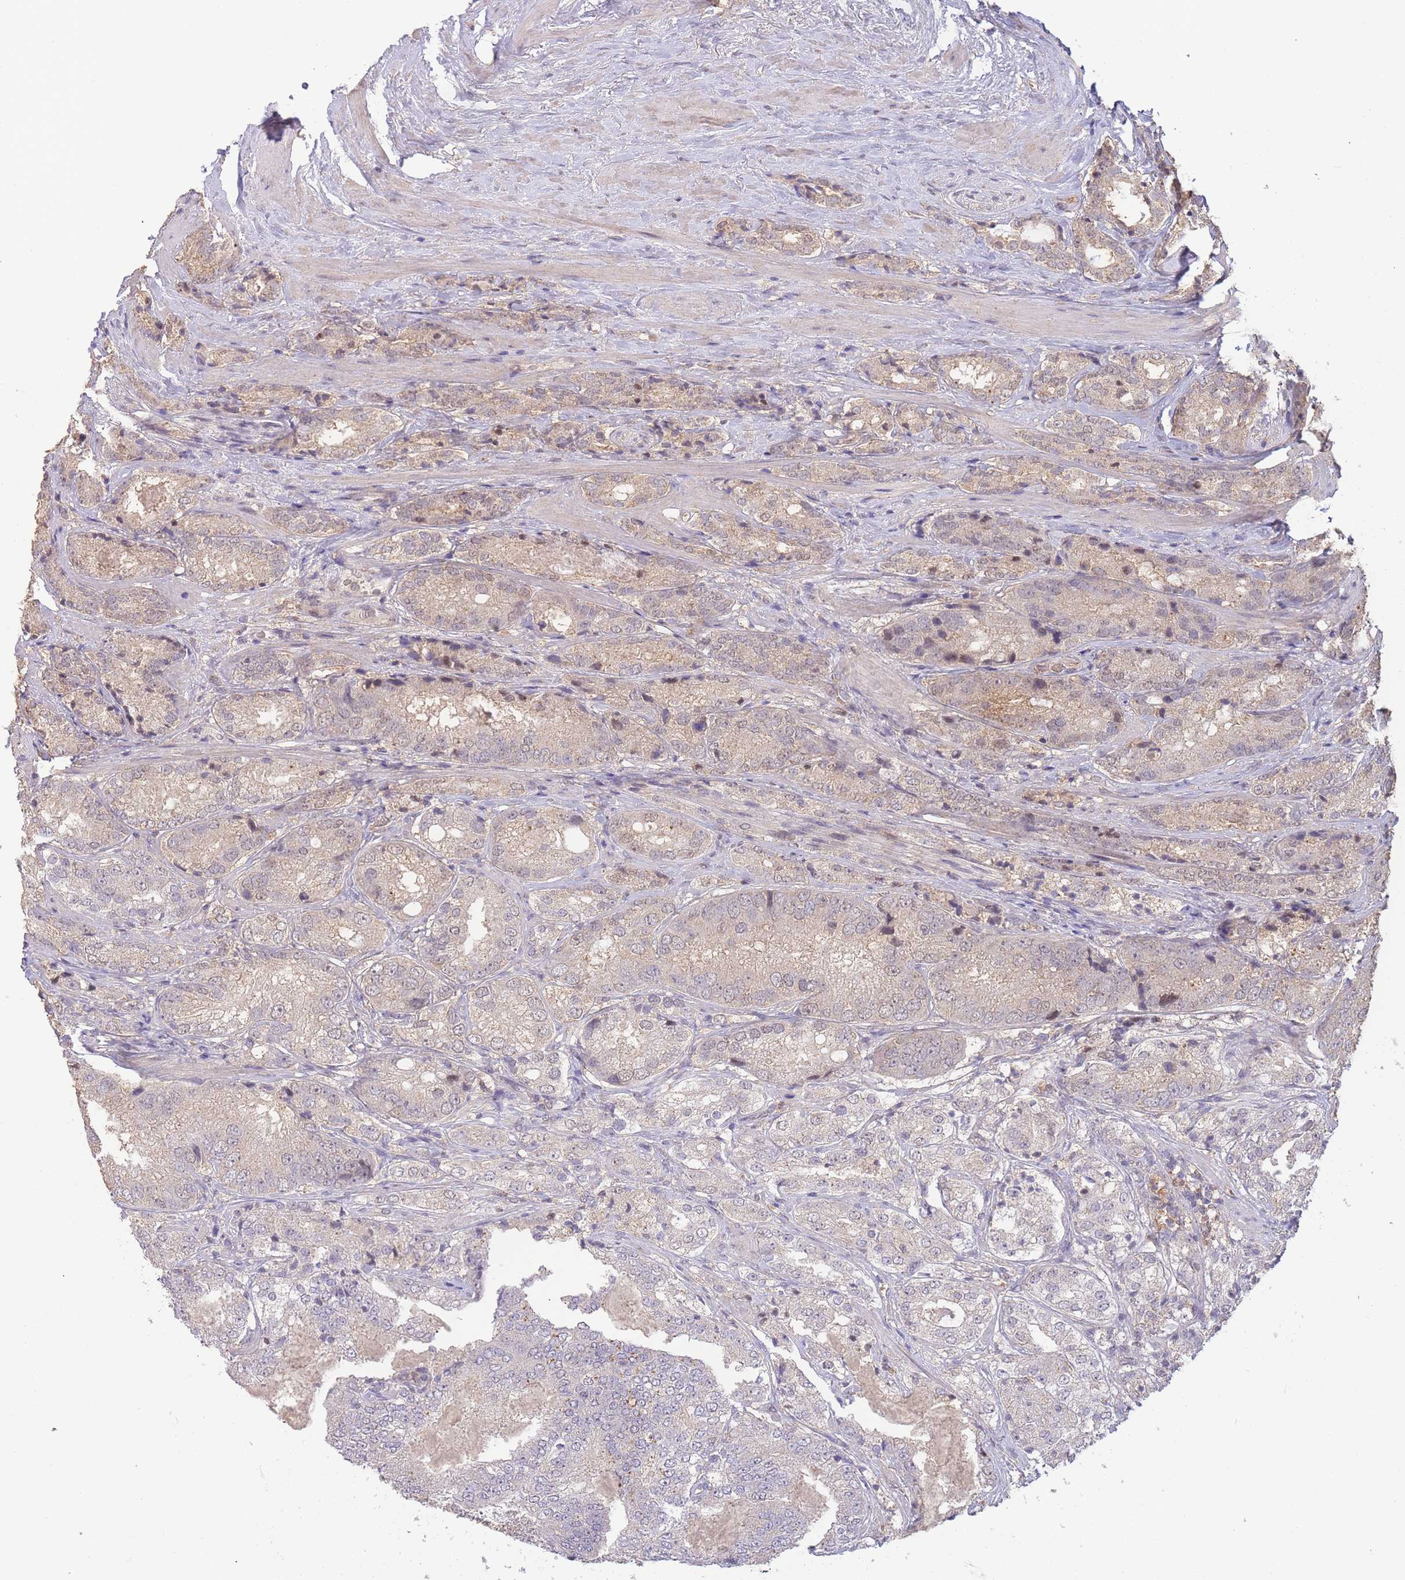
{"staining": {"intensity": "weak", "quantity": "25%-75%", "location": "cytoplasmic/membranous,nuclear"}, "tissue": "prostate cancer", "cell_type": "Tumor cells", "image_type": "cancer", "snomed": [{"axis": "morphology", "description": "Adenocarcinoma, High grade"}, {"axis": "topography", "description": "Prostate"}], "caption": "Immunohistochemistry (IHC) image of neoplastic tissue: human adenocarcinoma (high-grade) (prostate) stained using immunohistochemistry (IHC) exhibits low levels of weak protein expression localized specifically in the cytoplasmic/membranous and nuclear of tumor cells, appearing as a cytoplasmic/membranous and nuclear brown color.", "gene": "RNF144B", "patient": {"sex": "male", "age": 63}}